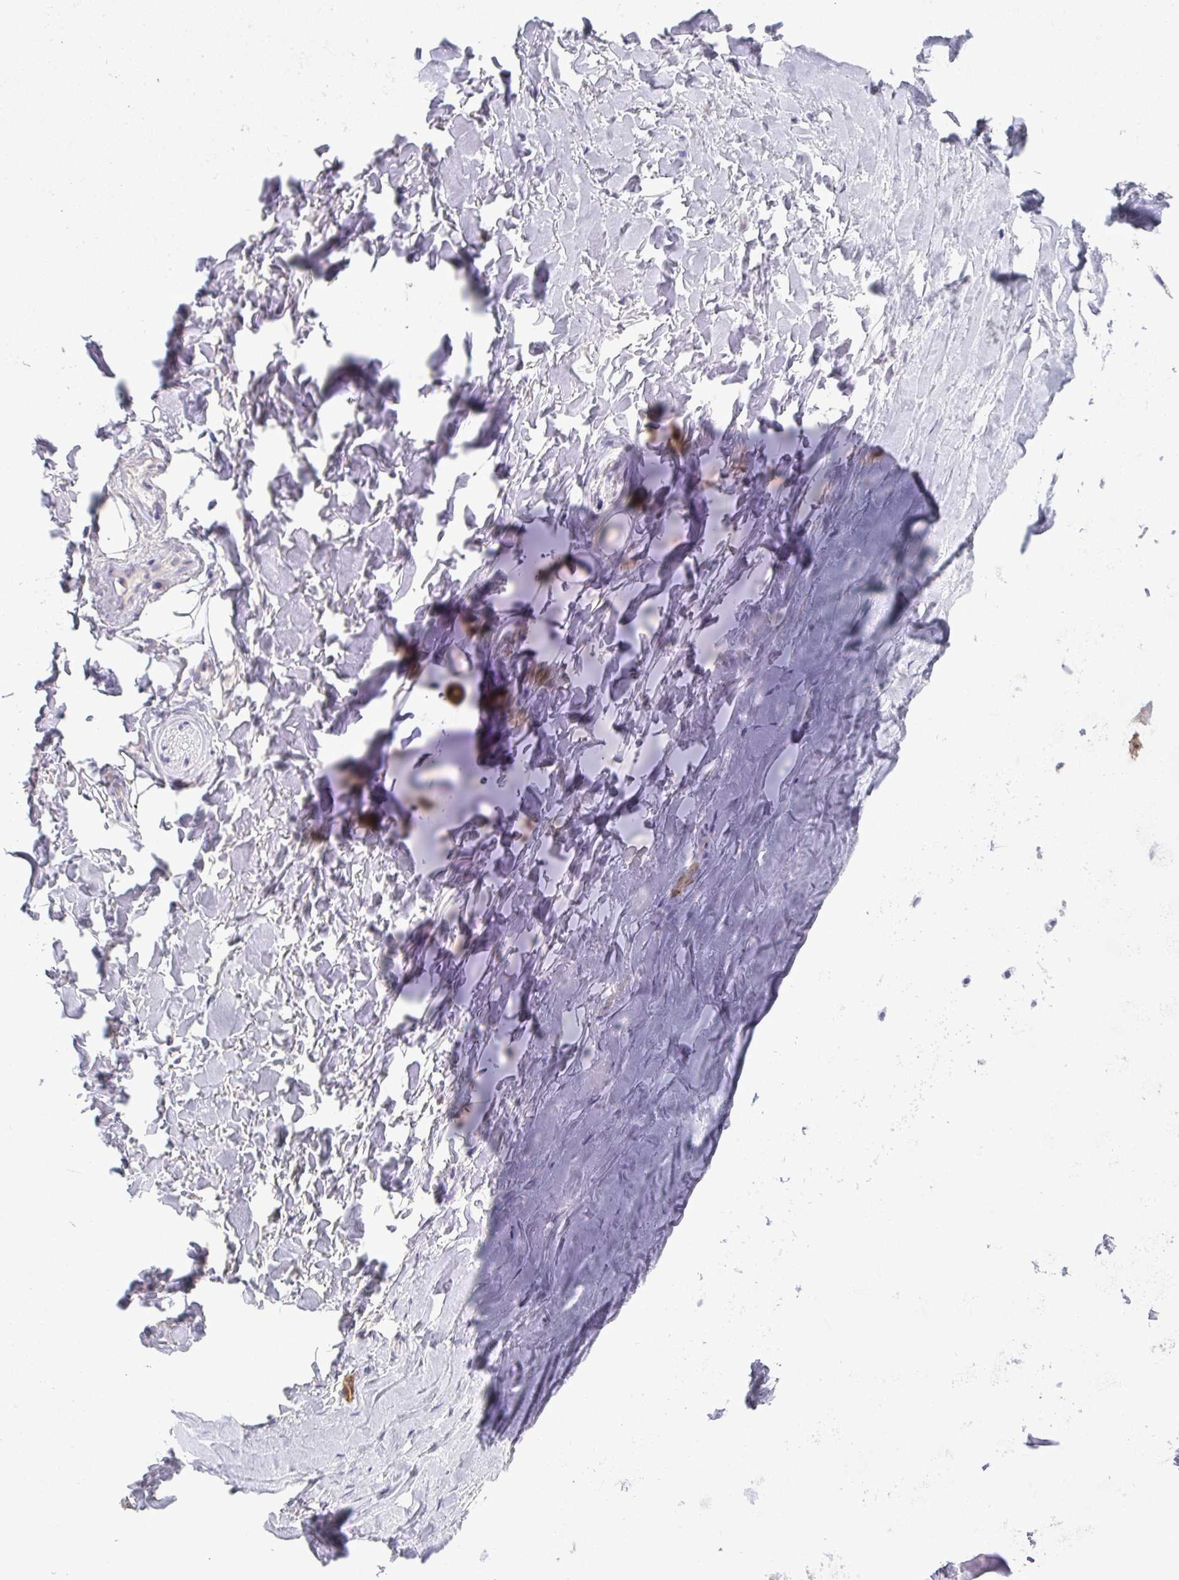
{"staining": {"intensity": "negative", "quantity": "none", "location": "none"}, "tissue": "adipose tissue", "cell_type": "Adipocytes", "image_type": "normal", "snomed": [{"axis": "morphology", "description": "Normal tissue, NOS"}, {"axis": "topography", "description": "Cartilage tissue"}, {"axis": "topography", "description": "Nasopharynx"}, {"axis": "topography", "description": "Thyroid gland"}], "caption": "Immunohistochemistry (IHC) photomicrograph of unremarkable adipose tissue: adipose tissue stained with DAB demonstrates no significant protein expression in adipocytes. (DAB immunohistochemistry (IHC) visualized using brightfield microscopy, high magnification).", "gene": "UBE2S", "patient": {"sex": "male", "age": 63}}